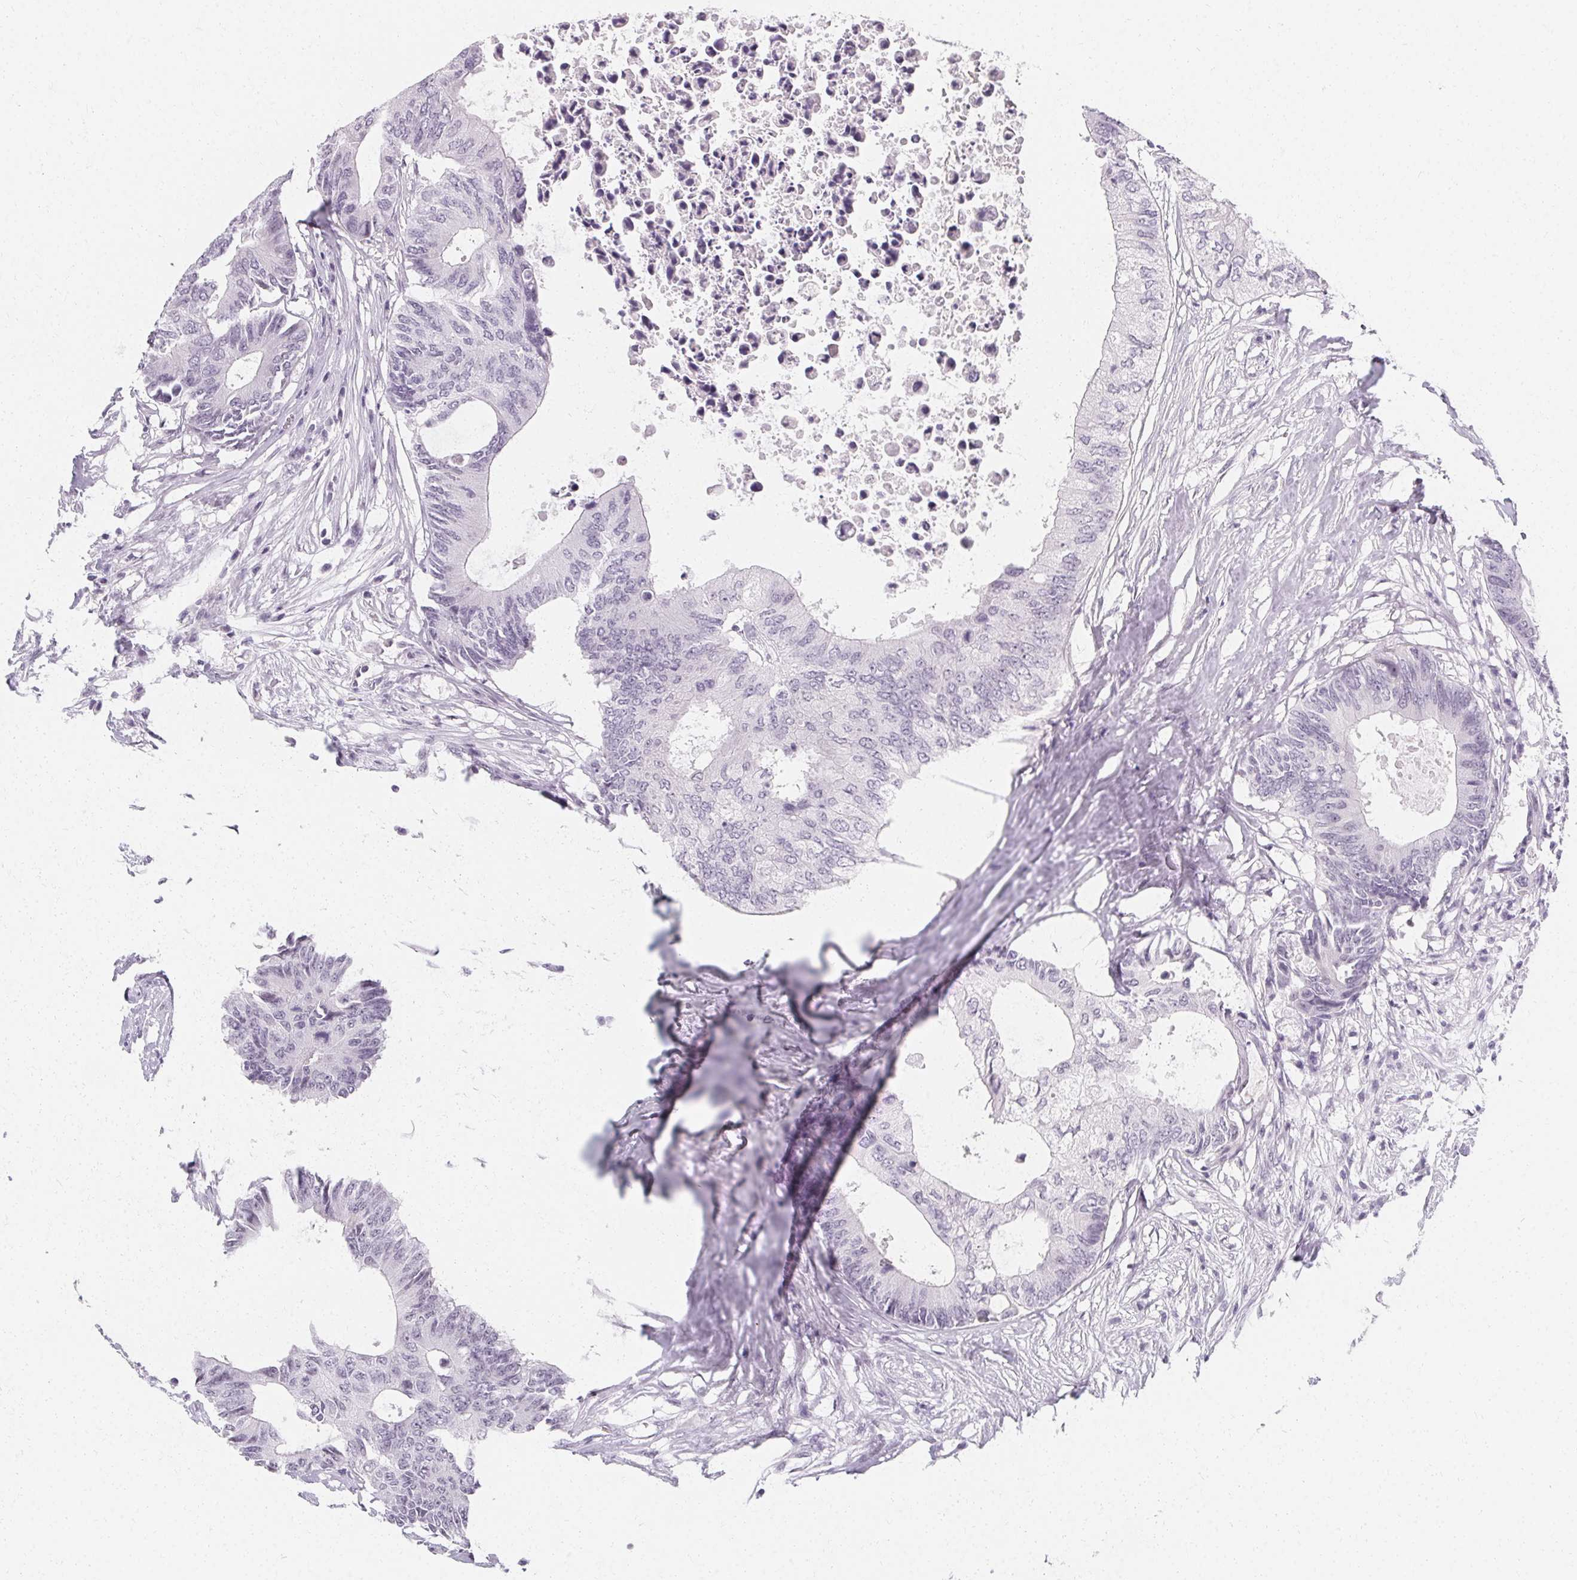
{"staining": {"intensity": "negative", "quantity": "none", "location": "none"}, "tissue": "colorectal cancer", "cell_type": "Tumor cells", "image_type": "cancer", "snomed": [{"axis": "morphology", "description": "Adenocarcinoma, NOS"}, {"axis": "topography", "description": "Colon"}], "caption": "This is an immunohistochemistry image of colorectal cancer. There is no expression in tumor cells.", "gene": "SYNPR", "patient": {"sex": "male", "age": 71}}